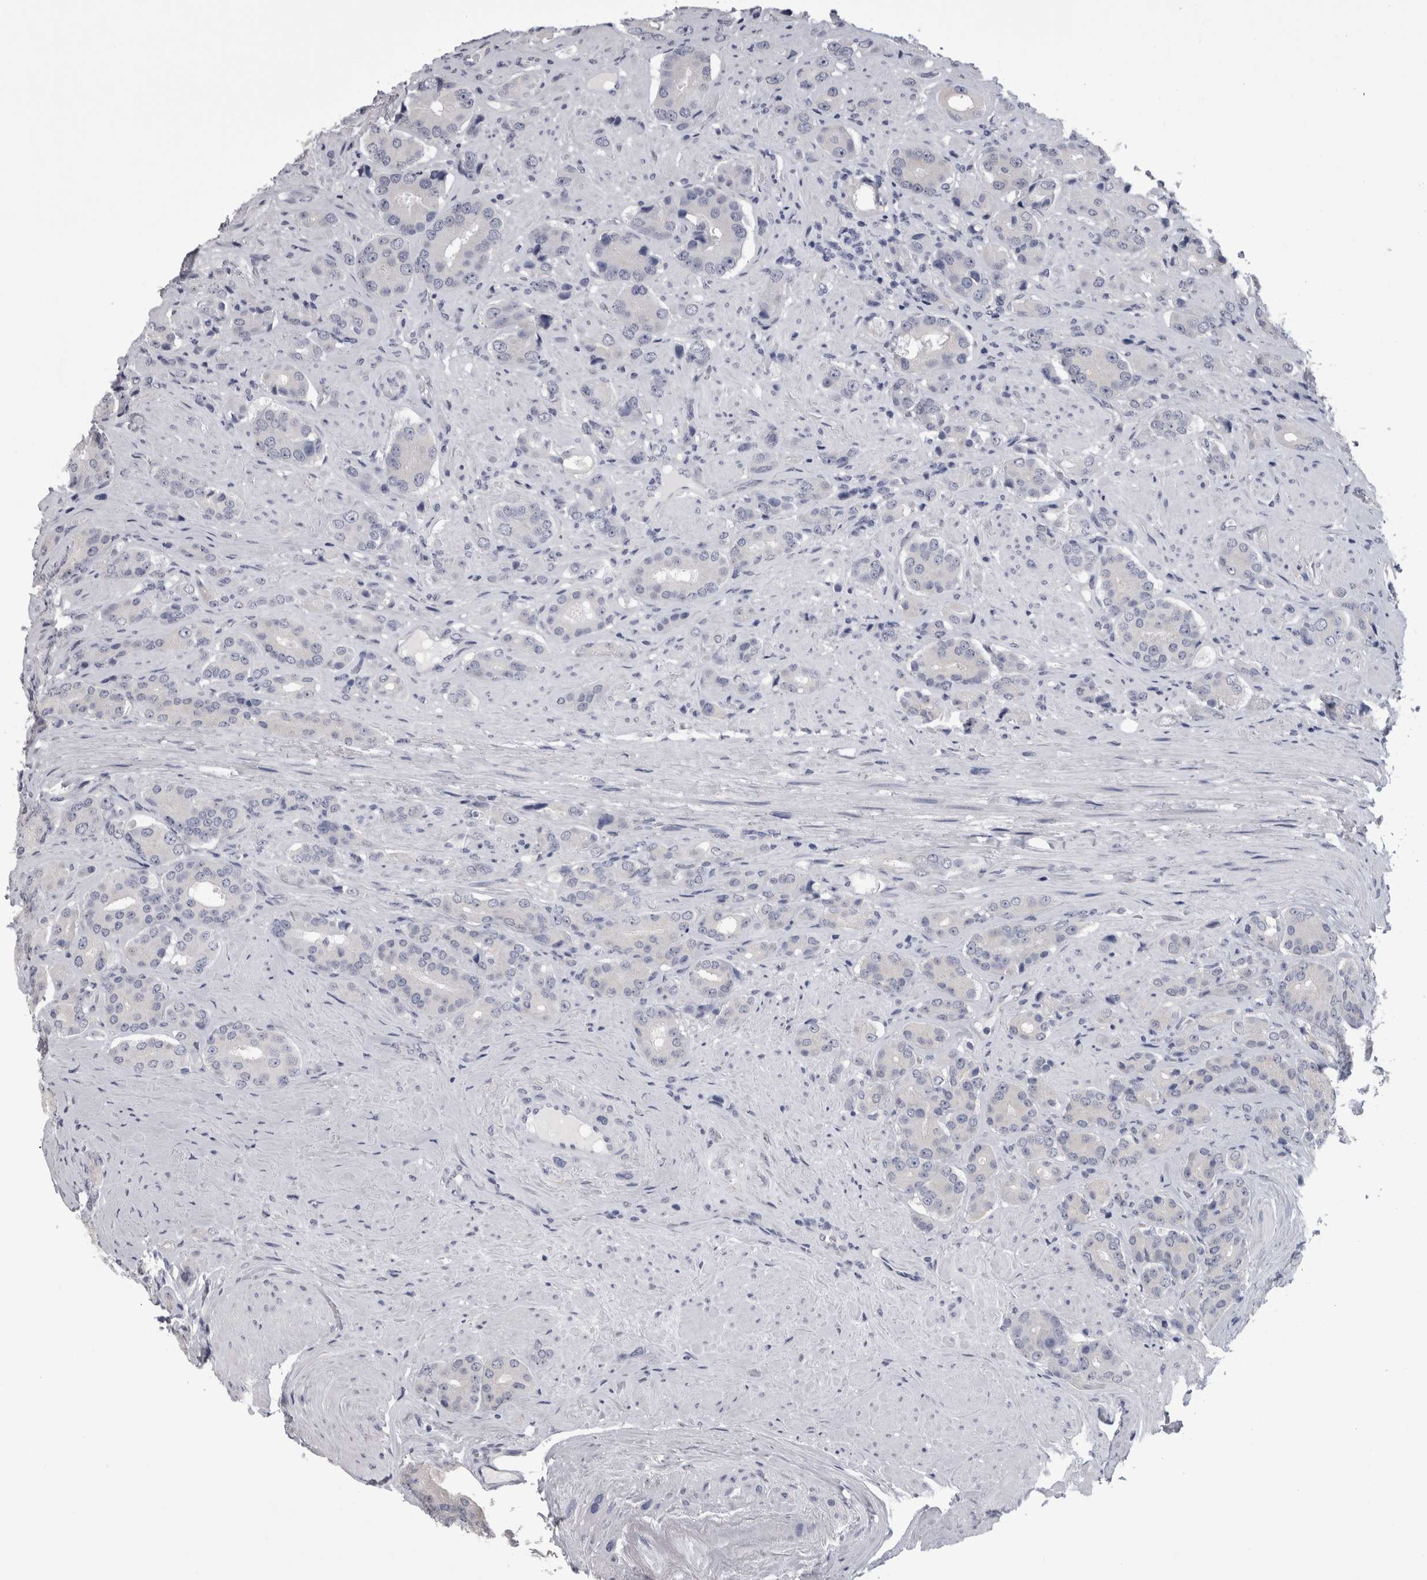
{"staining": {"intensity": "negative", "quantity": "none", "location": "none"}, "tissue": "prostate cancer", "cell_type": "Tumor cells", "image_type": "cancer", "snomed": [{"axis": "morphology", "description": "Adenocarcinoma, High grade"}, {"axis": "topography", "description": "Prostate"}], "caption": "This is an IHC photomicrograph of prostate high-grade adenocarcinoma. There is no staining in tumor cells.", "gene": "AFMID", "patient": {"sex": "male", "age": 71}}